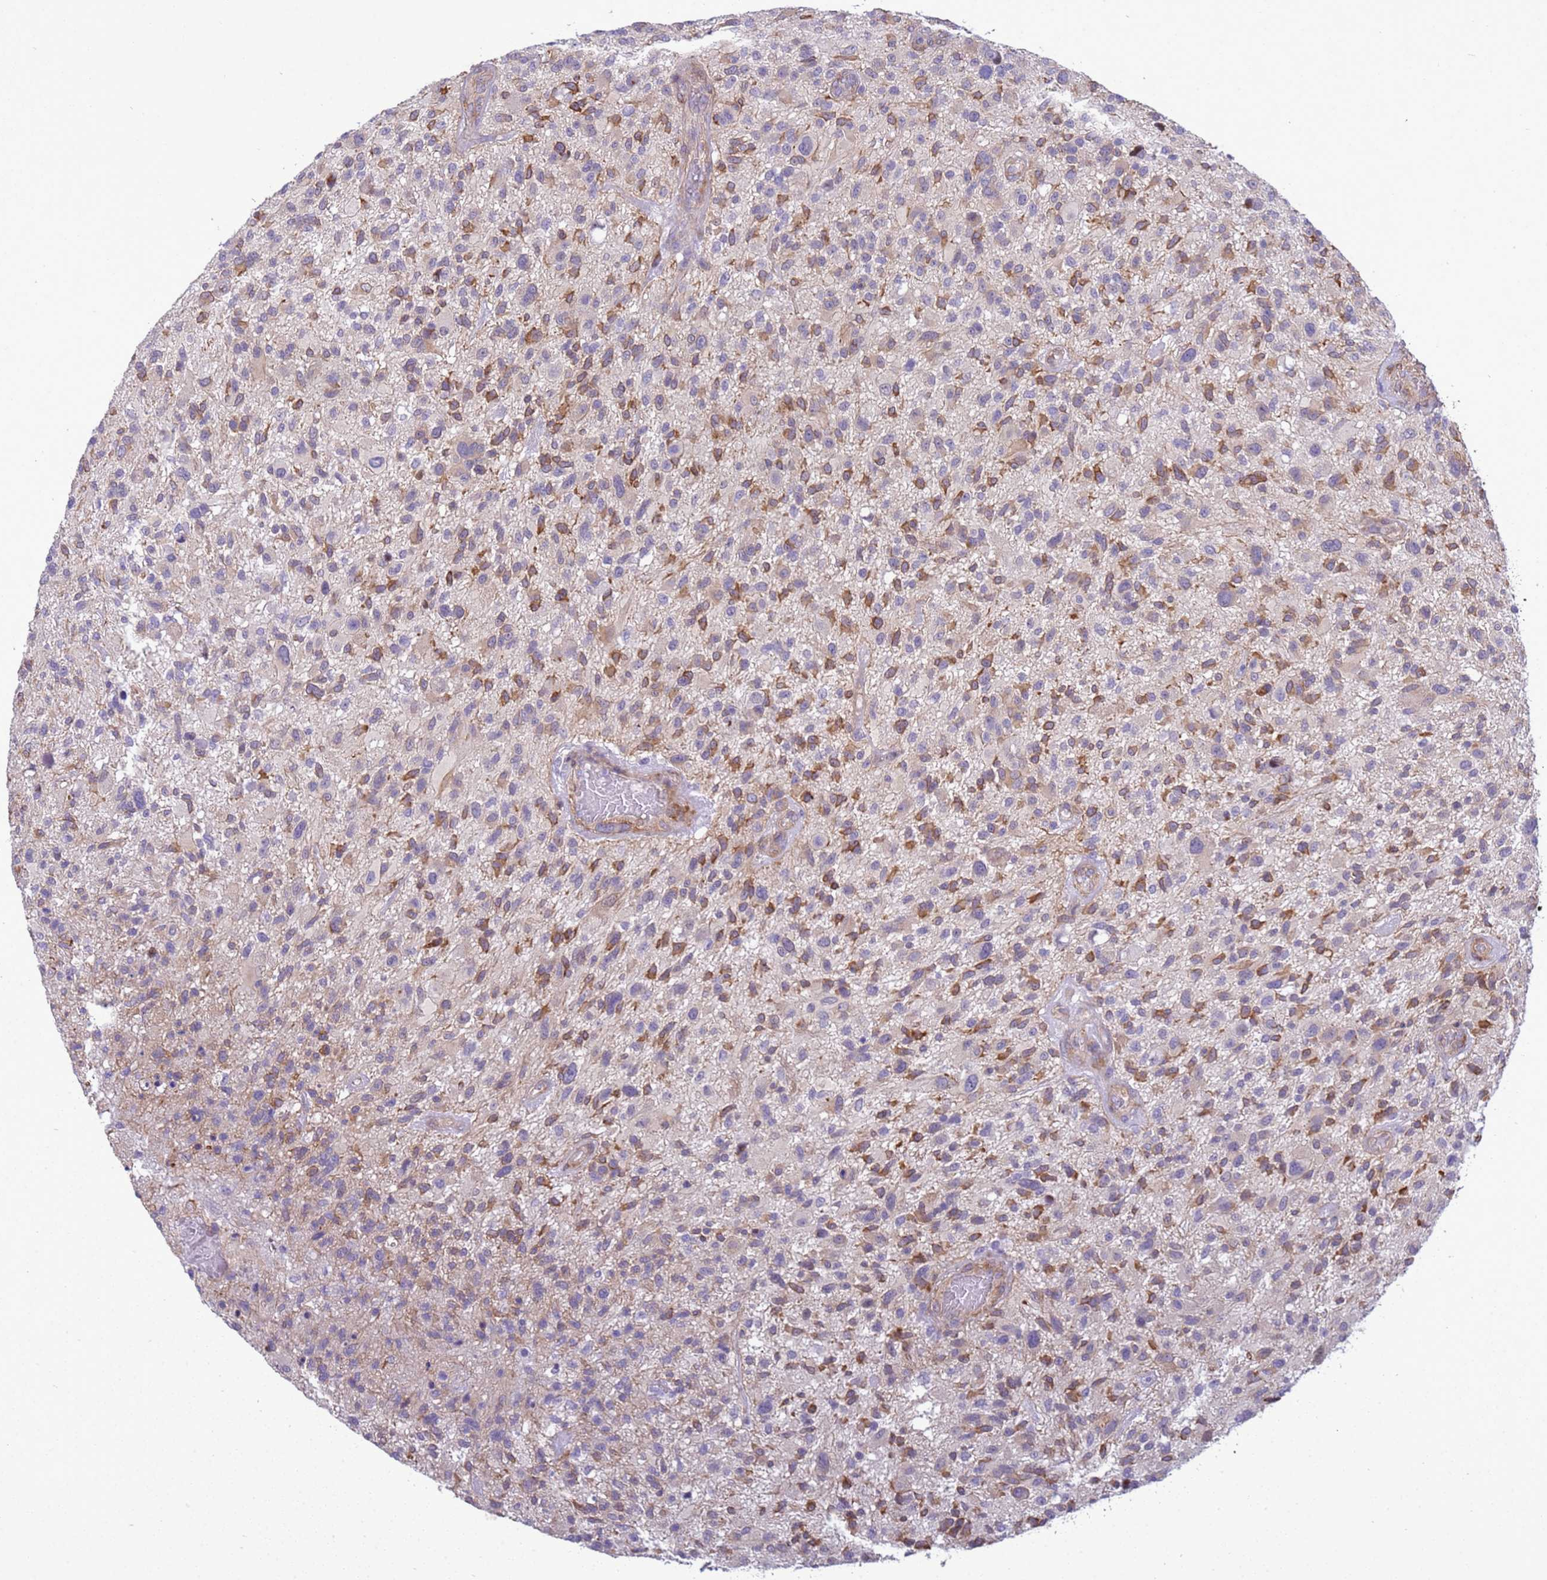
{"staining": {"intensity": "moderate", "quantity": "25%-75%", "location": "cytoplasmic/membranous"}, "tissue": "glioma", "cell_type": "Tumor cells", "image_type": "cancer", "snomed": [{"axis": "morphology", "description": "Glioma, malignant, High grade"}, {"axis": "topography", "description": "Brain"}], "caption": "This image demonstrates high-grade glioma (malignant) stained with immunohistochemistry to label a protein in brown. The cytoplasmic/membranous of tumor cells show moderate positivity for the protein. Nuclei are counter-stained blue.", "gene": "ITGB4", "patient": {"sex": "male", "age": 47}}